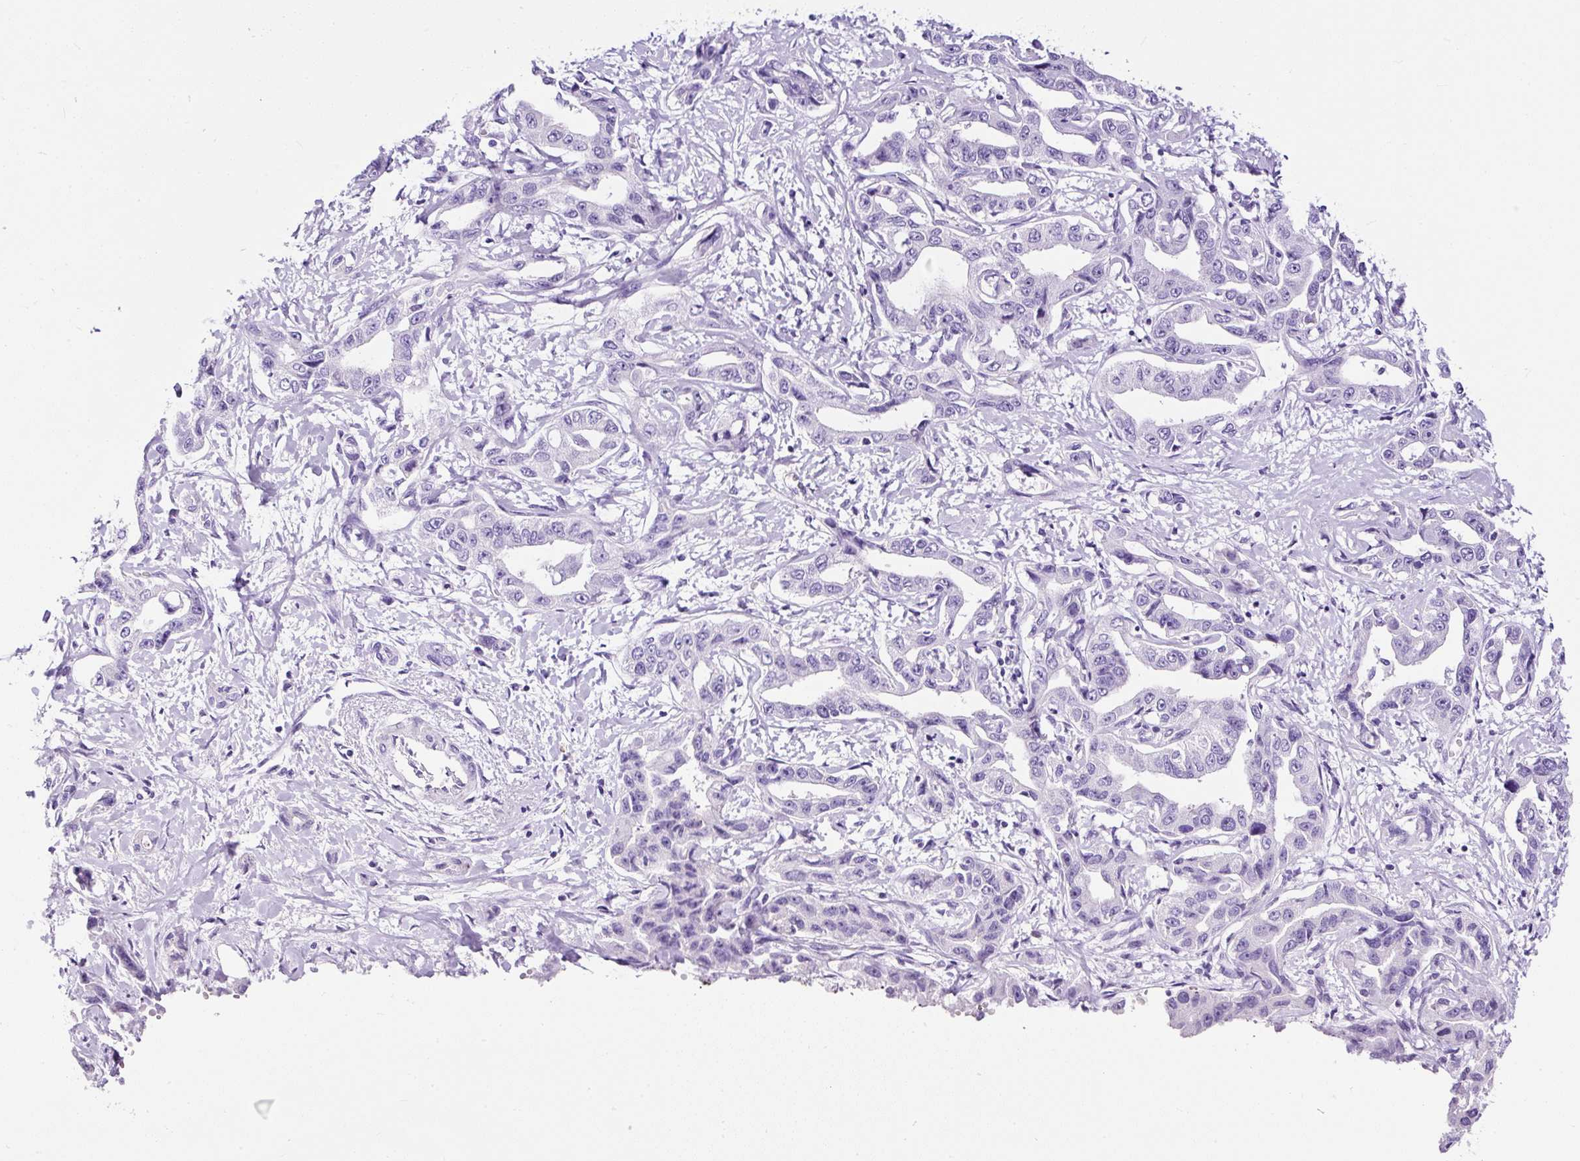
{"staining": {"intensity": "negative", "quantity": "none", "location": "none"}, "tissue": "liver cancer", "cell_type": "Tumor cells", "image_type": "cancer", "snomed": [{"axis": "morphology", "description": "Cholangiocarcinoma"}, {"axis": "topography", "description": "Liver"}], "caption": "Human cholangiocarcinoma (liver) stained for a protein using immunohistochemistry (IHC) demonstrates no positivity in tumor cells.", "gene": "STOX2", "patient": {"sex": "male", "age": 59}}